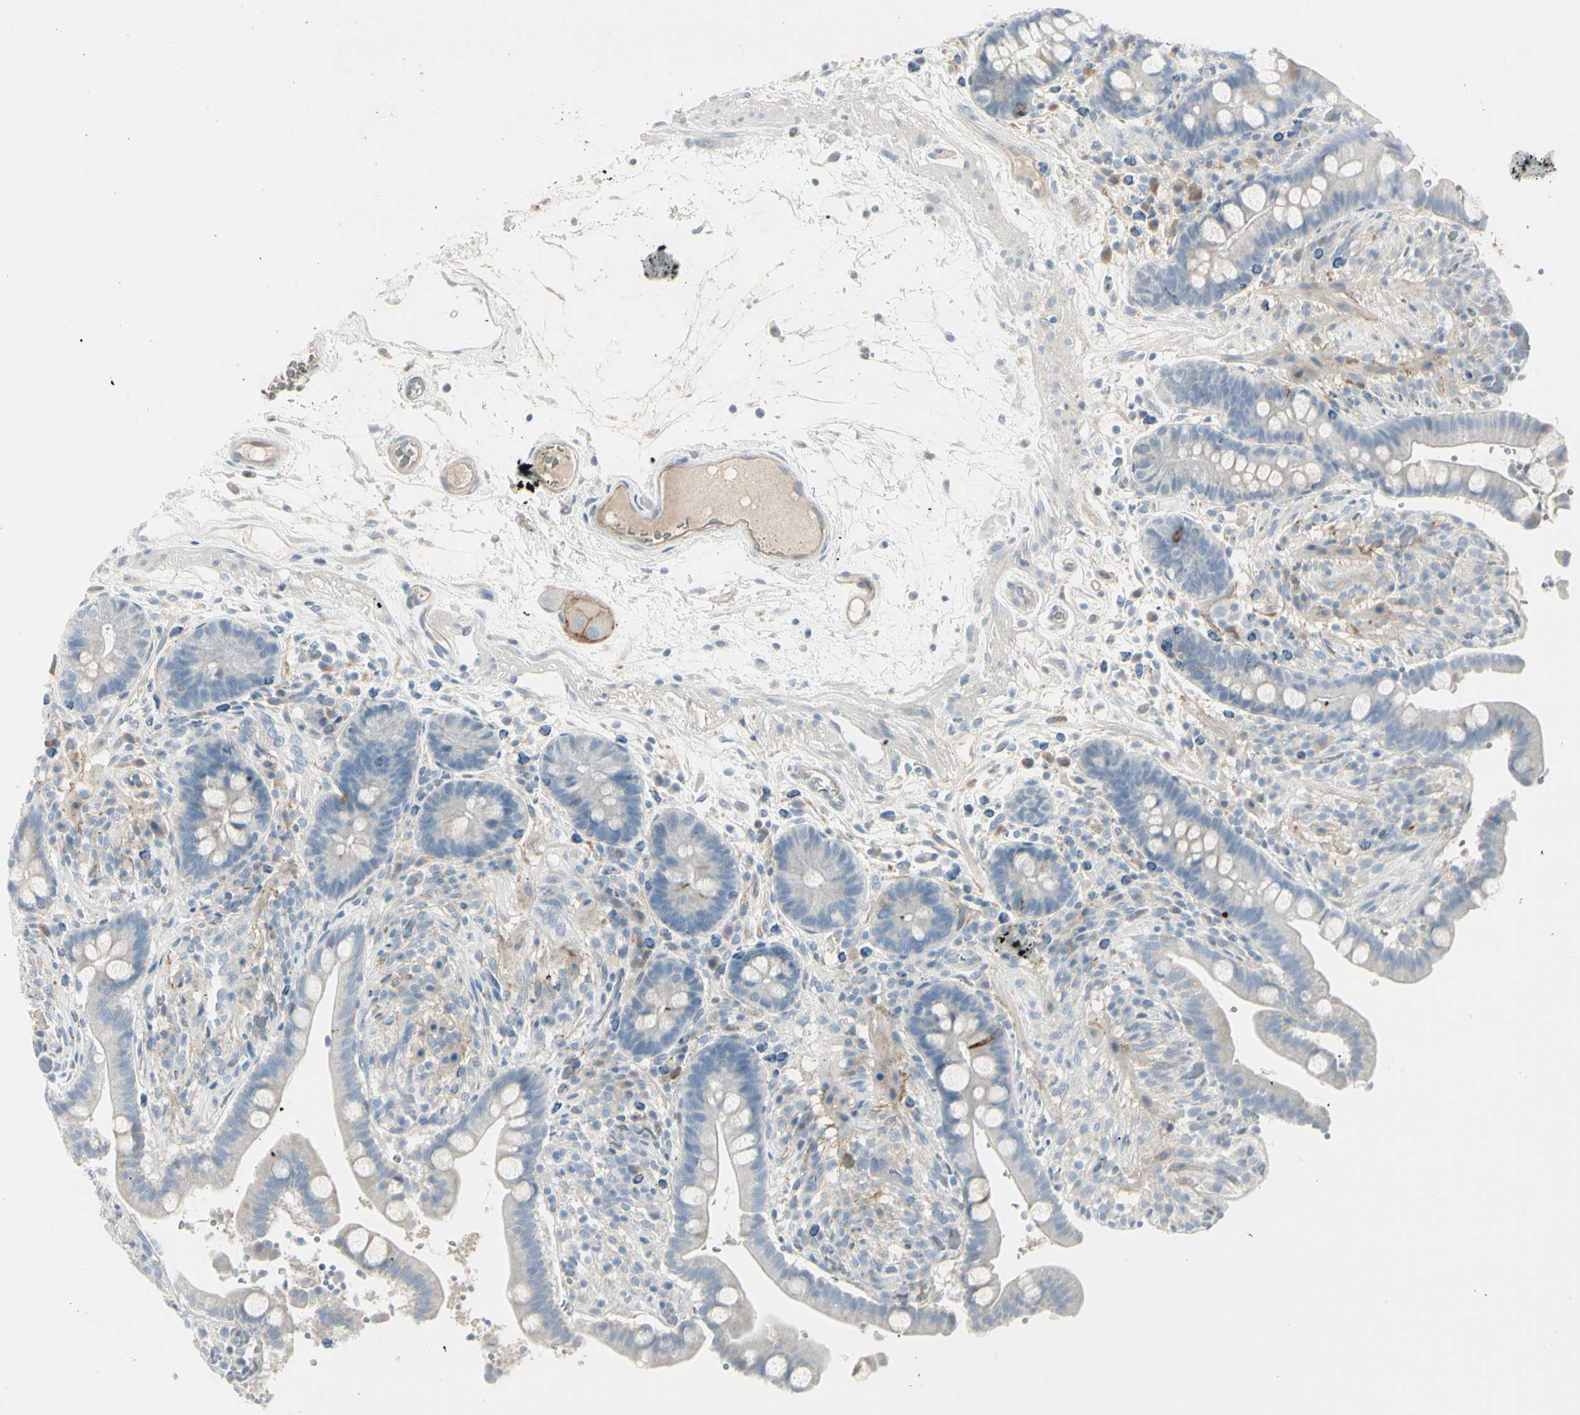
{"staining": {"intensity": "weak", "quantity": ">75%", "location": "cytoplasmic/membranous"}, "tissue": "colon", "cell_type": "Endothelial cells", "image_type": "normal", "snomed": [{"axis": "morphology", "description": "Normal tissue, NOS"}, {"axis": "topography", "description": "Colon"}], "caption": "Unremarkable colon shows weak cytoplasmic/membranous positivity in about >75% of endothelial cells, visualized by immunohistochemistry.", "gene": "CACNA2D1", "patient": {"sex": "male", "age": 73}}